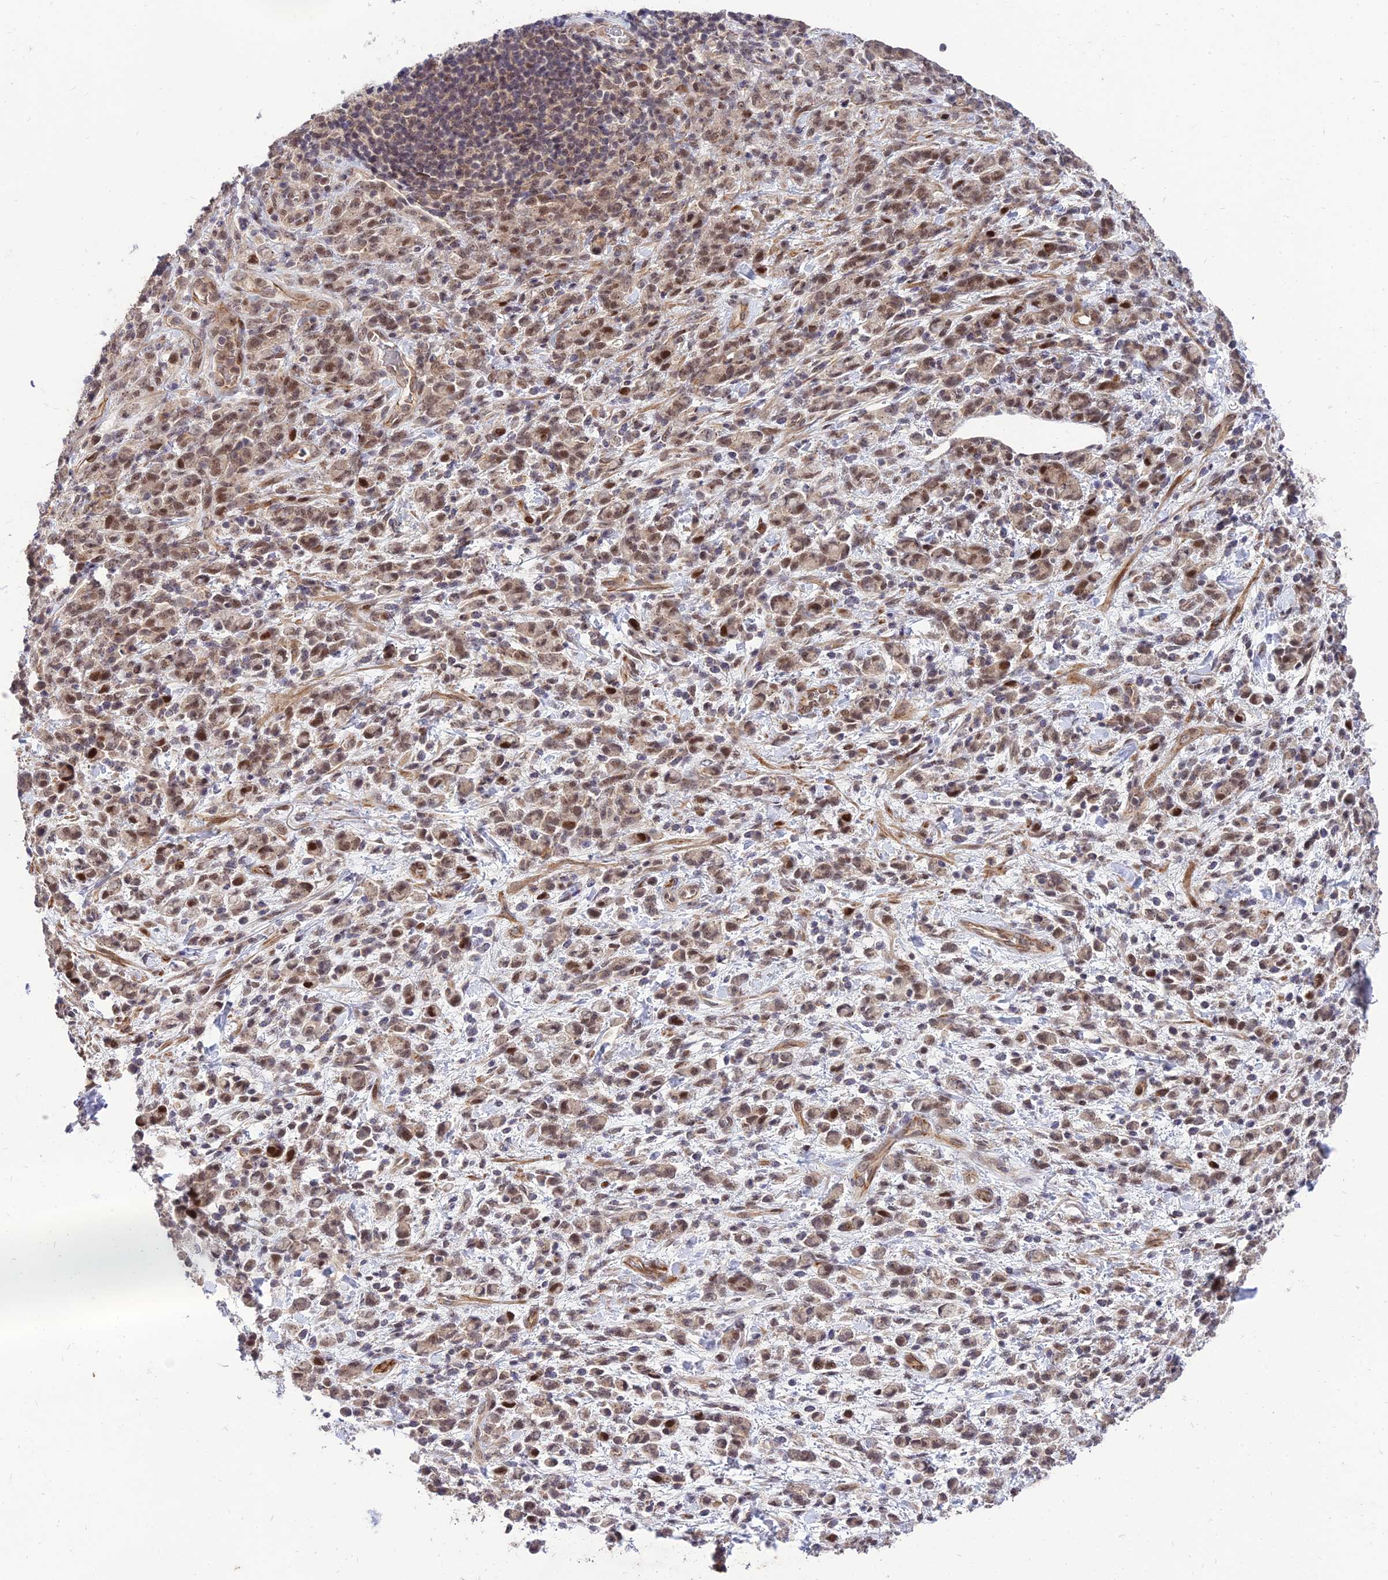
{"staining": {"intensity": "moderate", "quantity": ">75%", "location": "nuclear"}, "tissue": "stomach cancer", "cell_type": "Tumor cells", "image_type": "cancer", "snomed": [{"axis": "morphology", "description": "Adenocarcinoma, NOS"}, {"axis": "topography", "description": "Stomach"}], "caption": "Stomach adenocarcinoma was stained to show a protein in brown. There is medium levels of moderate nuclear staining in about >75% of tumor cells. The staining is performed using DAB brown chromogen to label protein expression. The nuclei are counter-stained blue using hematoxylin.", "gene": "ZNF85", "patient": {"sex": "male", "age": 77}}